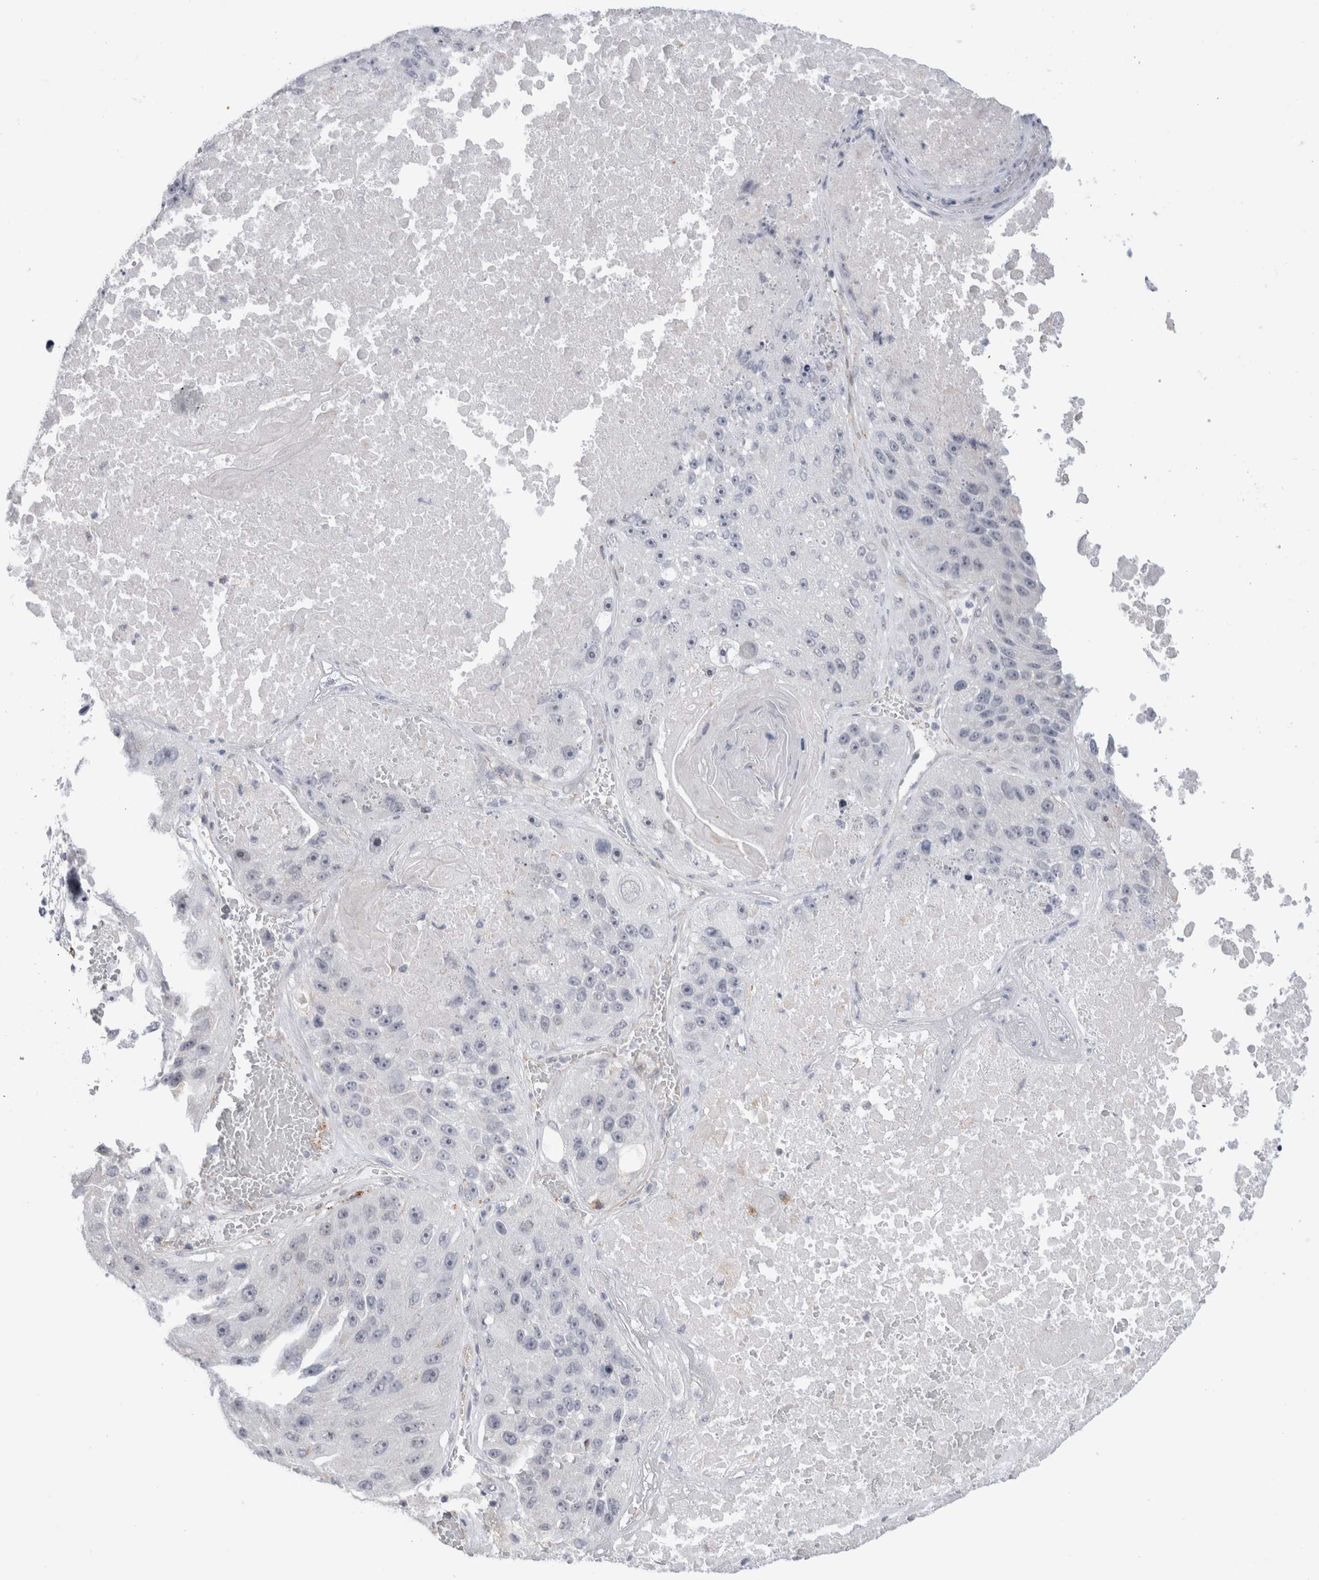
{"staining": {"intensity": "negative", "quantity": "none", "location": "none"}, "tissue": "lung cancer", "cell_type": "Tumor cells", "image_type": "cancer", "snomed": [{"axis": "morphology", "description": "Squamous cell carcinoma, NOS"}, {"axis": "topography", "description": "Lung"}], "caption": "Tumor cells show no significant protein expression in lung squamous cell carcinoma. The staining was performed using DAB to visualize the protein expression in brown, while the nuclei were stained in blue with hematoxylin (Magnification: 20x).", "gene": "ANKMY1", "patient": {"sex": "male", "age": 61}}